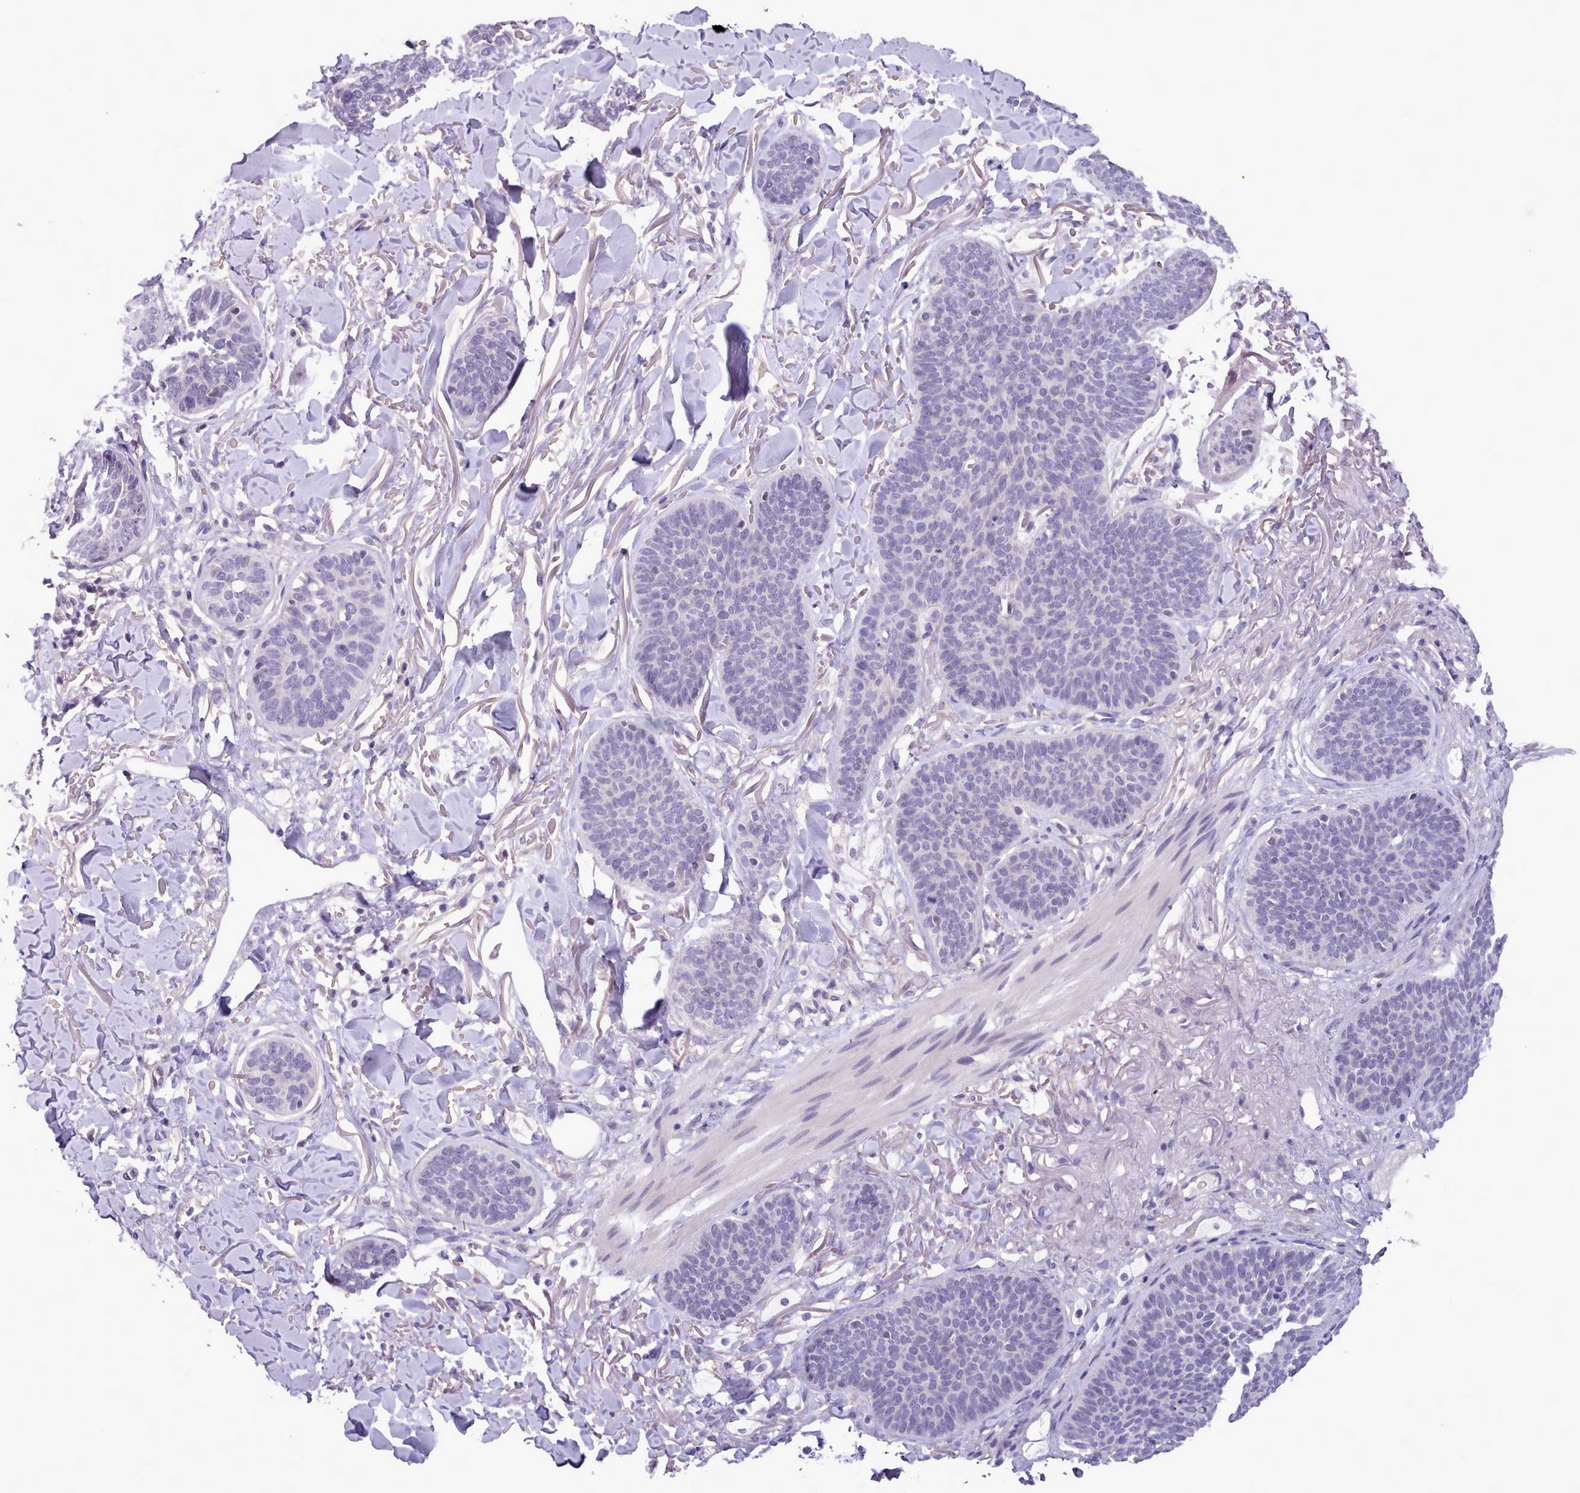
{"staining": {"intensity": "negative", "quantity": "none", "location": "none"}, "tissue": "skin cancer", "cell_type": "Tumor cells", "image_type": "cancer", "snomed": [{"axis": "morphology", "description": "Basal cell carcinoma"}, {"axis": "topography", "description": "Skin"}], "caption": "This is an immunohistochemistry photomicrograph of basal cell carcinoma (skin). There is no staining in tumor cells.", "gene": "KCTD16", "patient": {"sex": "male", "age": 85}}